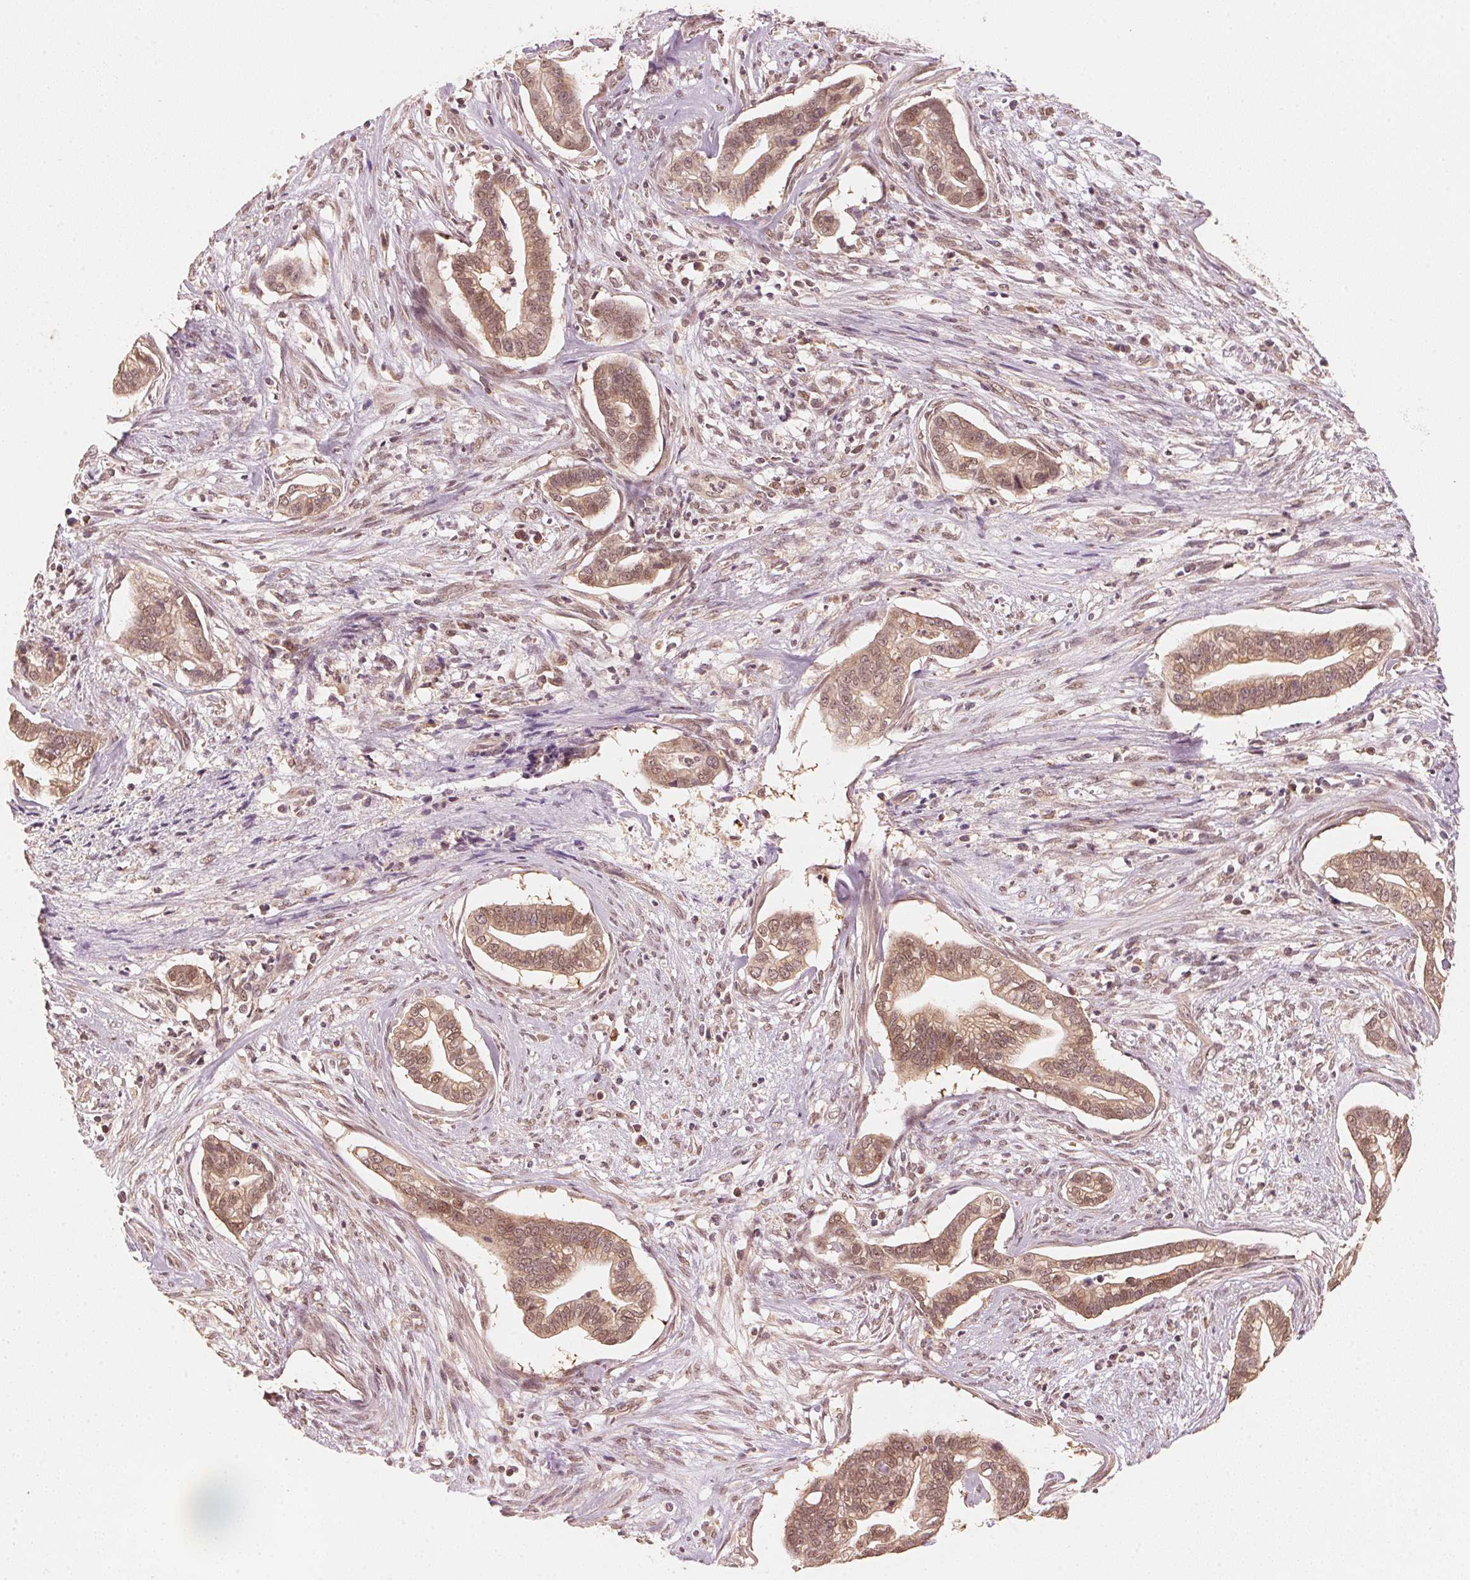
{"staining": {"intensity": "moderate", "quantity": ">75%", "location": "cytoplasmic/membranous,nuclear"}, "tissue": "cervical cancer", "cell_type": "Tumor cells", "image_type": "cancer", "snomed": [{"axis": "morphology", "description": "Adenocarcinoma, NOS"}, {"axis": "topography", "description": "Cervix"}], "caption": "Immunohistochemistry histopathology image of human adenocarcinoma (cervical) stained for a protein (brown), which exhibits medium levels of moderate cytoplasmic/membranous and nuclear expression in approximately >75% of tumor cells.", "gene": "C2orf73", "patient": {"sex": "female", "age": 62}}